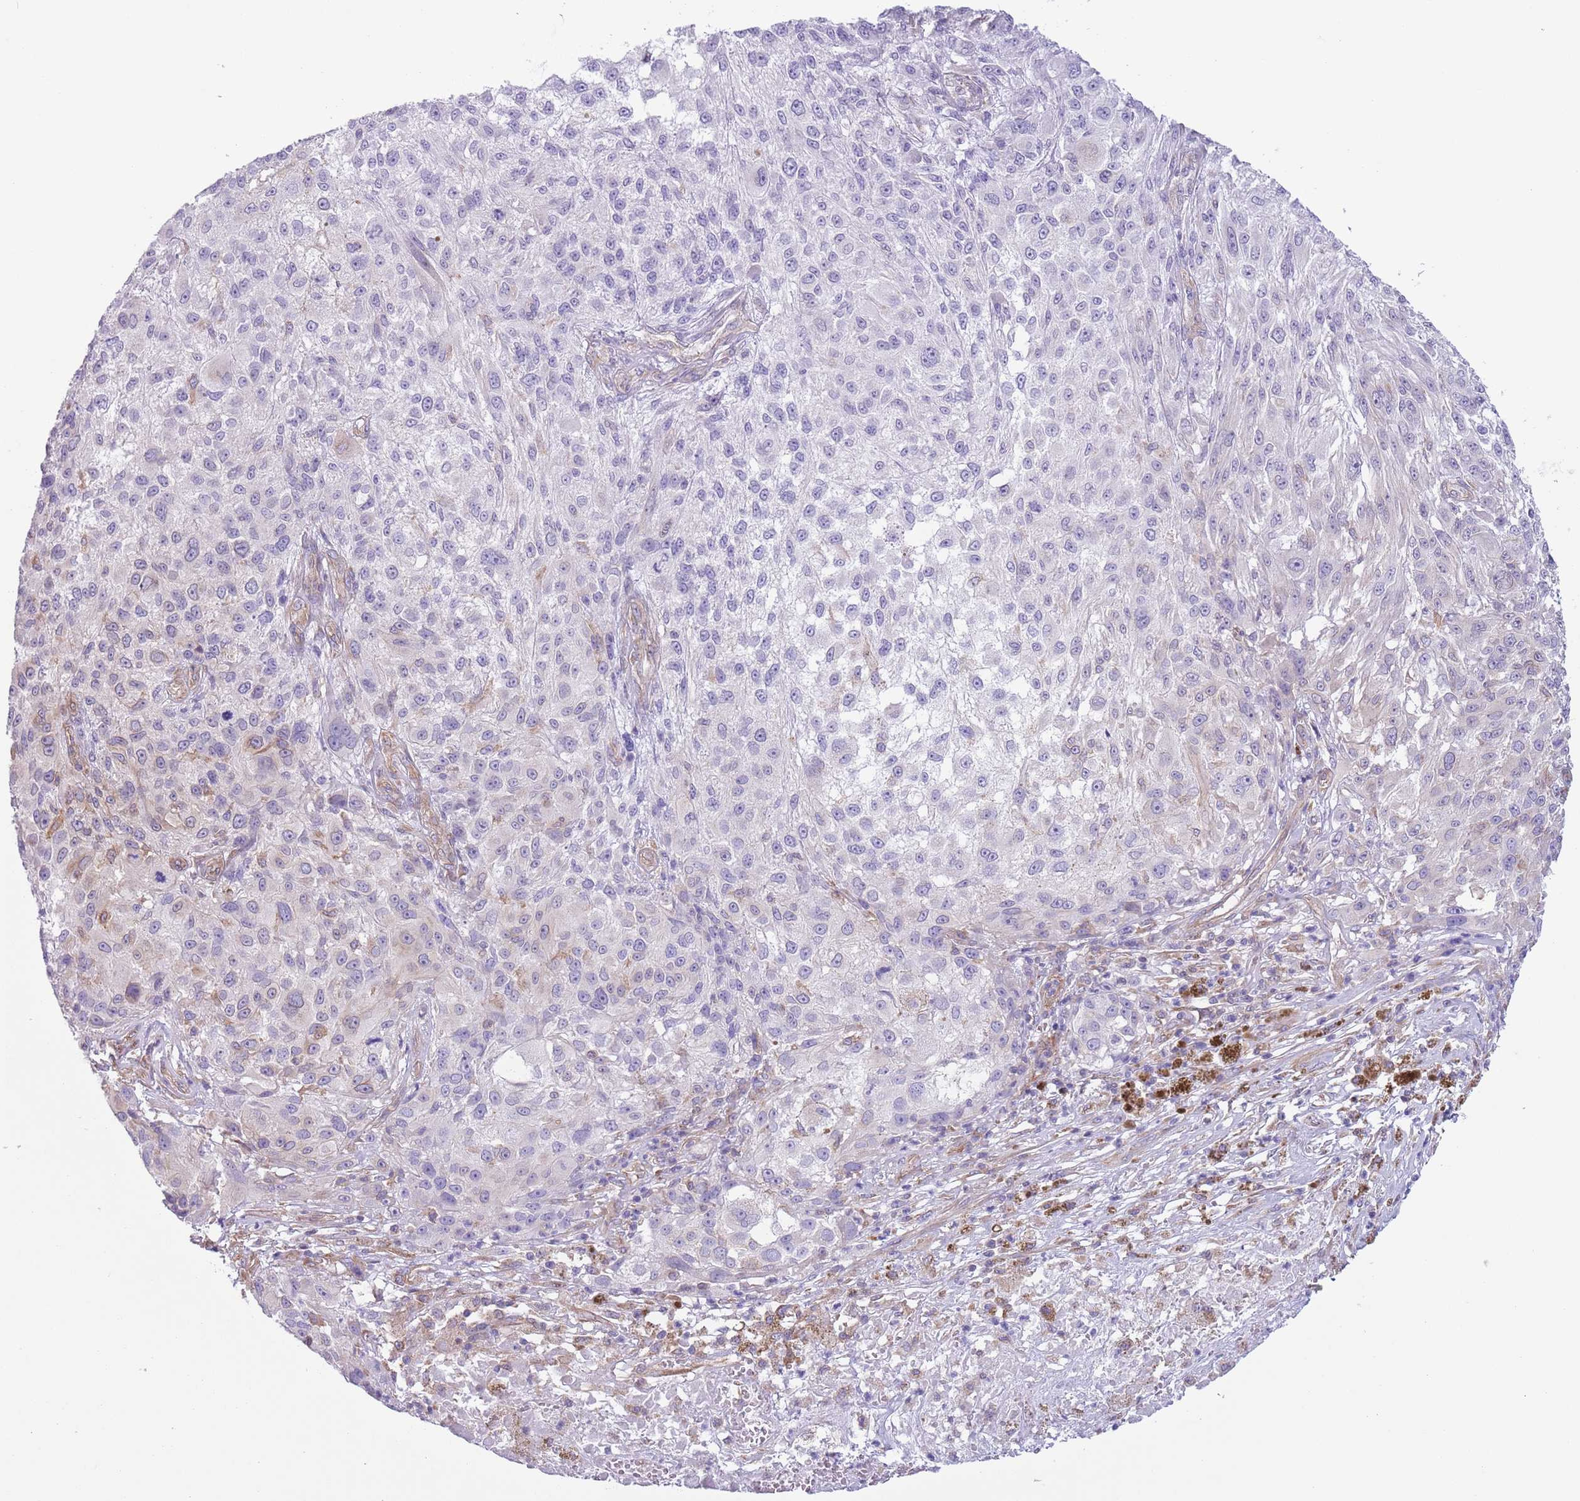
{"staining": {"intensity": "negative", "quantity": "none", "location": "none"}, "tissue": "melanoma", "cell_type": "Tumor cells", "image_type": "cancer", "snomed": [{"axis": "morphology", "description": "Normal morphology"}, {"axis": "morphology", "description": "Malignant melanoma, NOS"}, {"axis": "topography", "description": "Skin"}], "caption": "Immunohistochemistry histopathology image of human malignant melanoma stained for a protein (brown), which reveals no positivity in tumor cells.", "gene": "RBP3", "patient": {"sex": "female", "age": 72}}